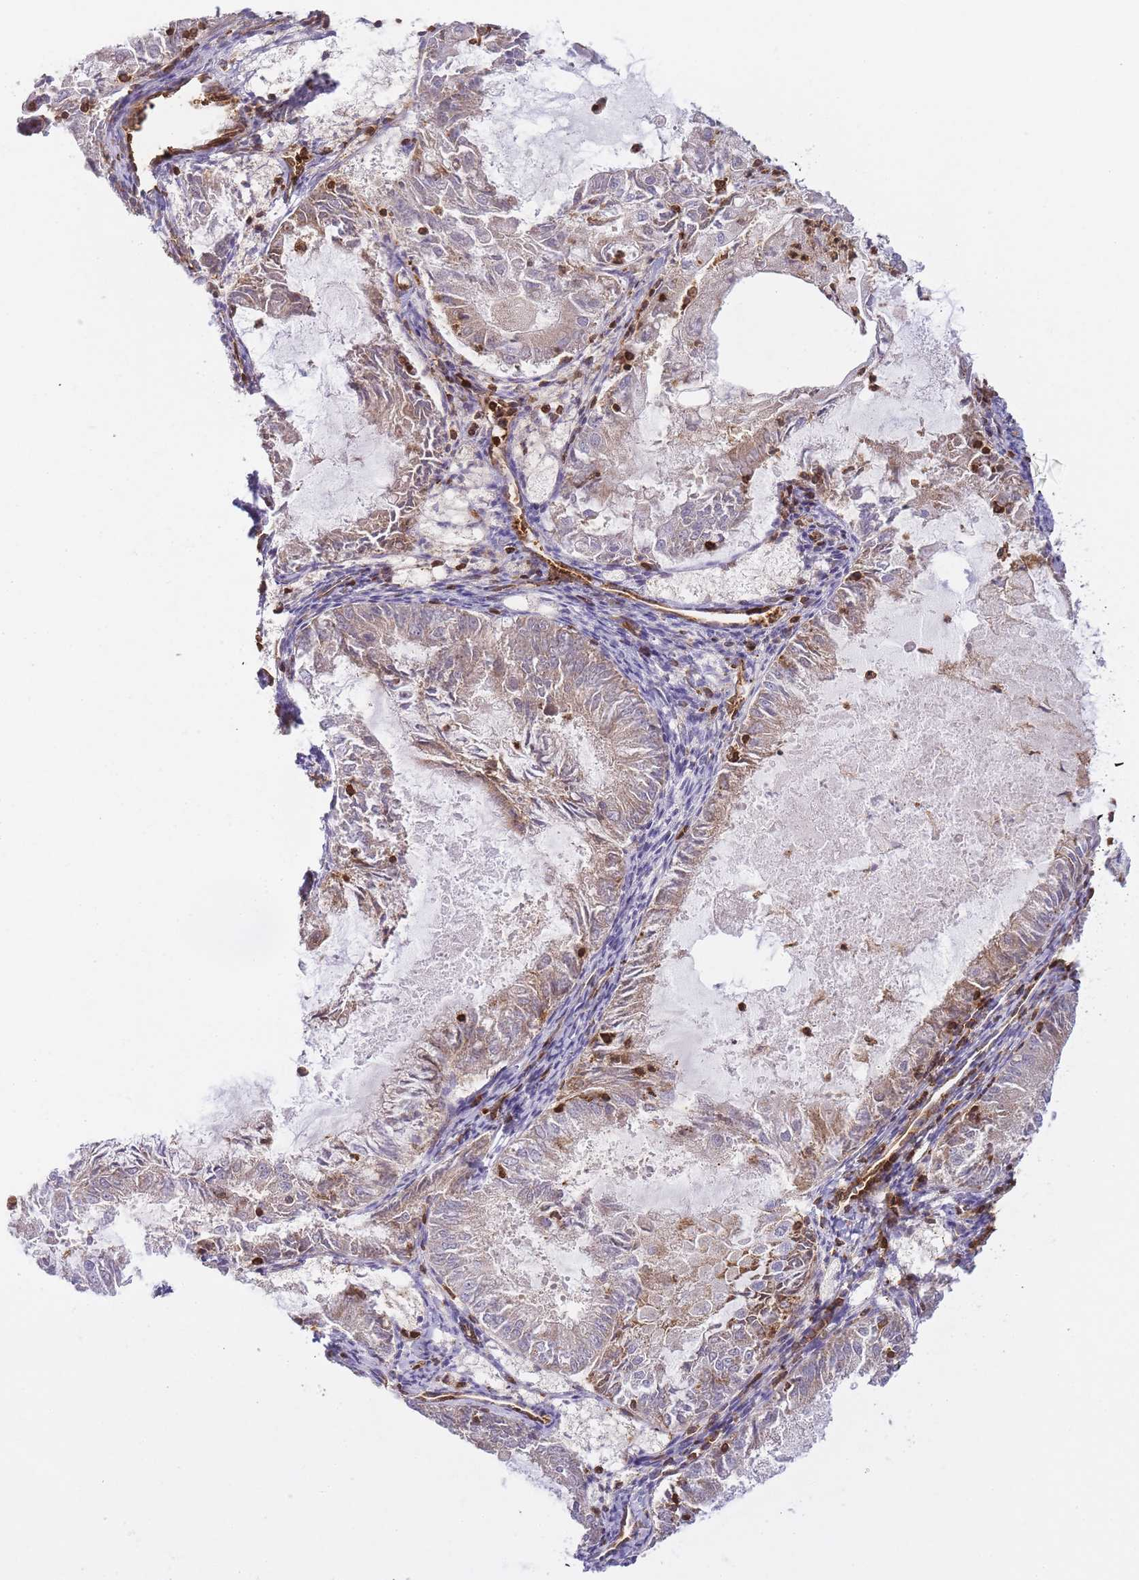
{"staining": {"intensity": "moderate", "quantity": "25%-75%", "location": "cytoplasmic/membranous"}, "tissue": "endometrial cancer", "cell_type": "Tumor cells", "image_type": "cancer", "snomed": [{"axis": "morphology", "description": "Adenocarcinoma, NOS"}, {"axis": "topography", "description": "Endometrium"}], "caption": "Approximately 25%-75% of tumor cells in endometrial cancer display moderate cytoplasmic/membranous protein staining as visualized by brown immunohistochemical staining.", "gene": "MSN", "patient": {"sex": "female", "age": 57}}